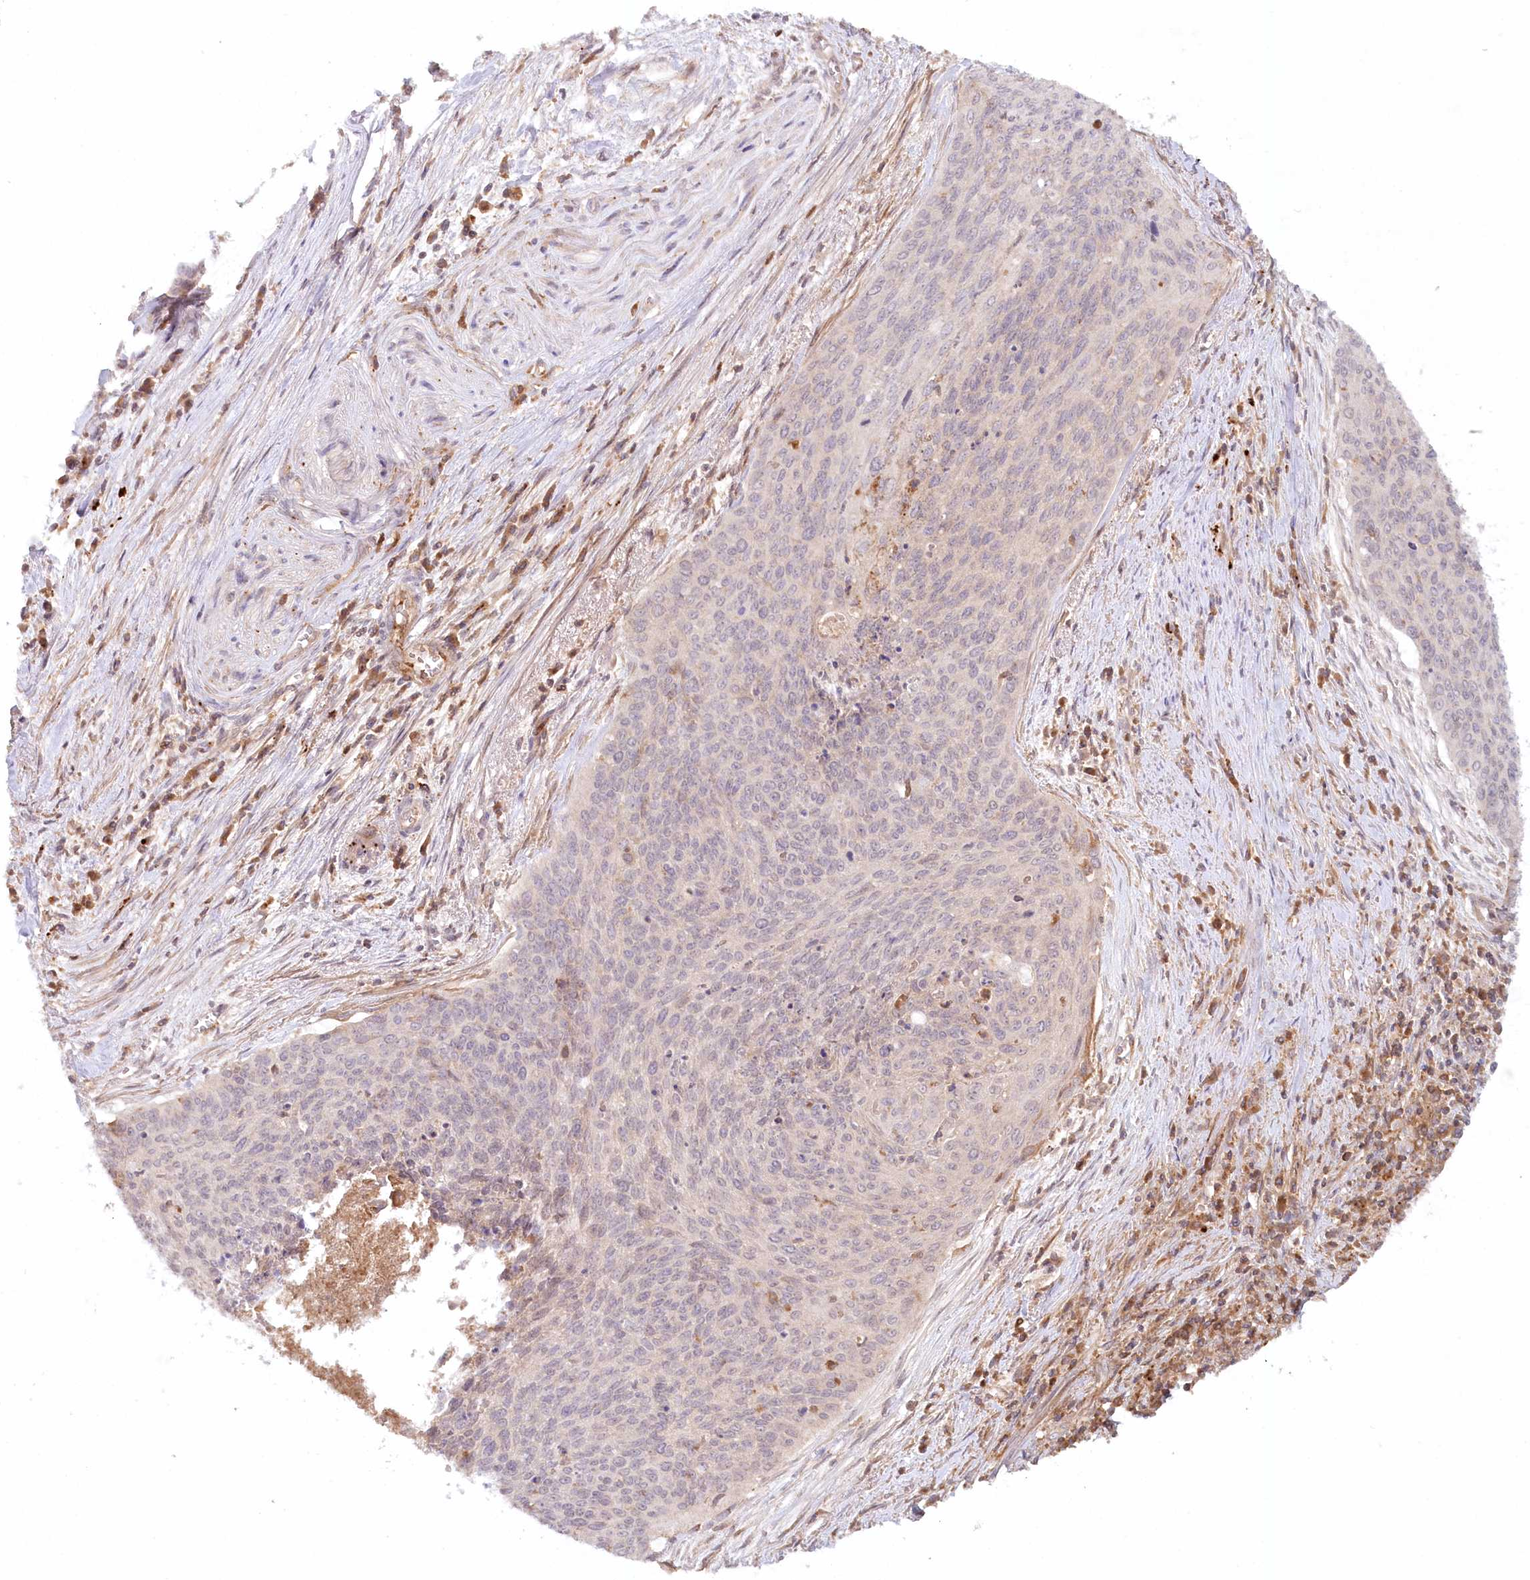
{"staining": {"intensity": "negative", "quantity": "none", "location": "none"}, "tissue": "cervical cancer", "cell_type": "Tumor cells", "image_type": "cancer", "snomed": [{"axis": "morphology", "description": "Squamous cell carcinoma, NOS"}, {"axis": "topography", "description": "Cervix"}], "caption": "Protein analysis of cervical cancer (squamous cell carcinoma) reveals no significant positivity in tumor cells. (Brightfield microscopy of DAB (3,3'-diaminobenzidine) immunohistochemistry (IHC) at high magnification).", "gene": "PSAPL1", "patient": {"sex": "female", "age": 55}}